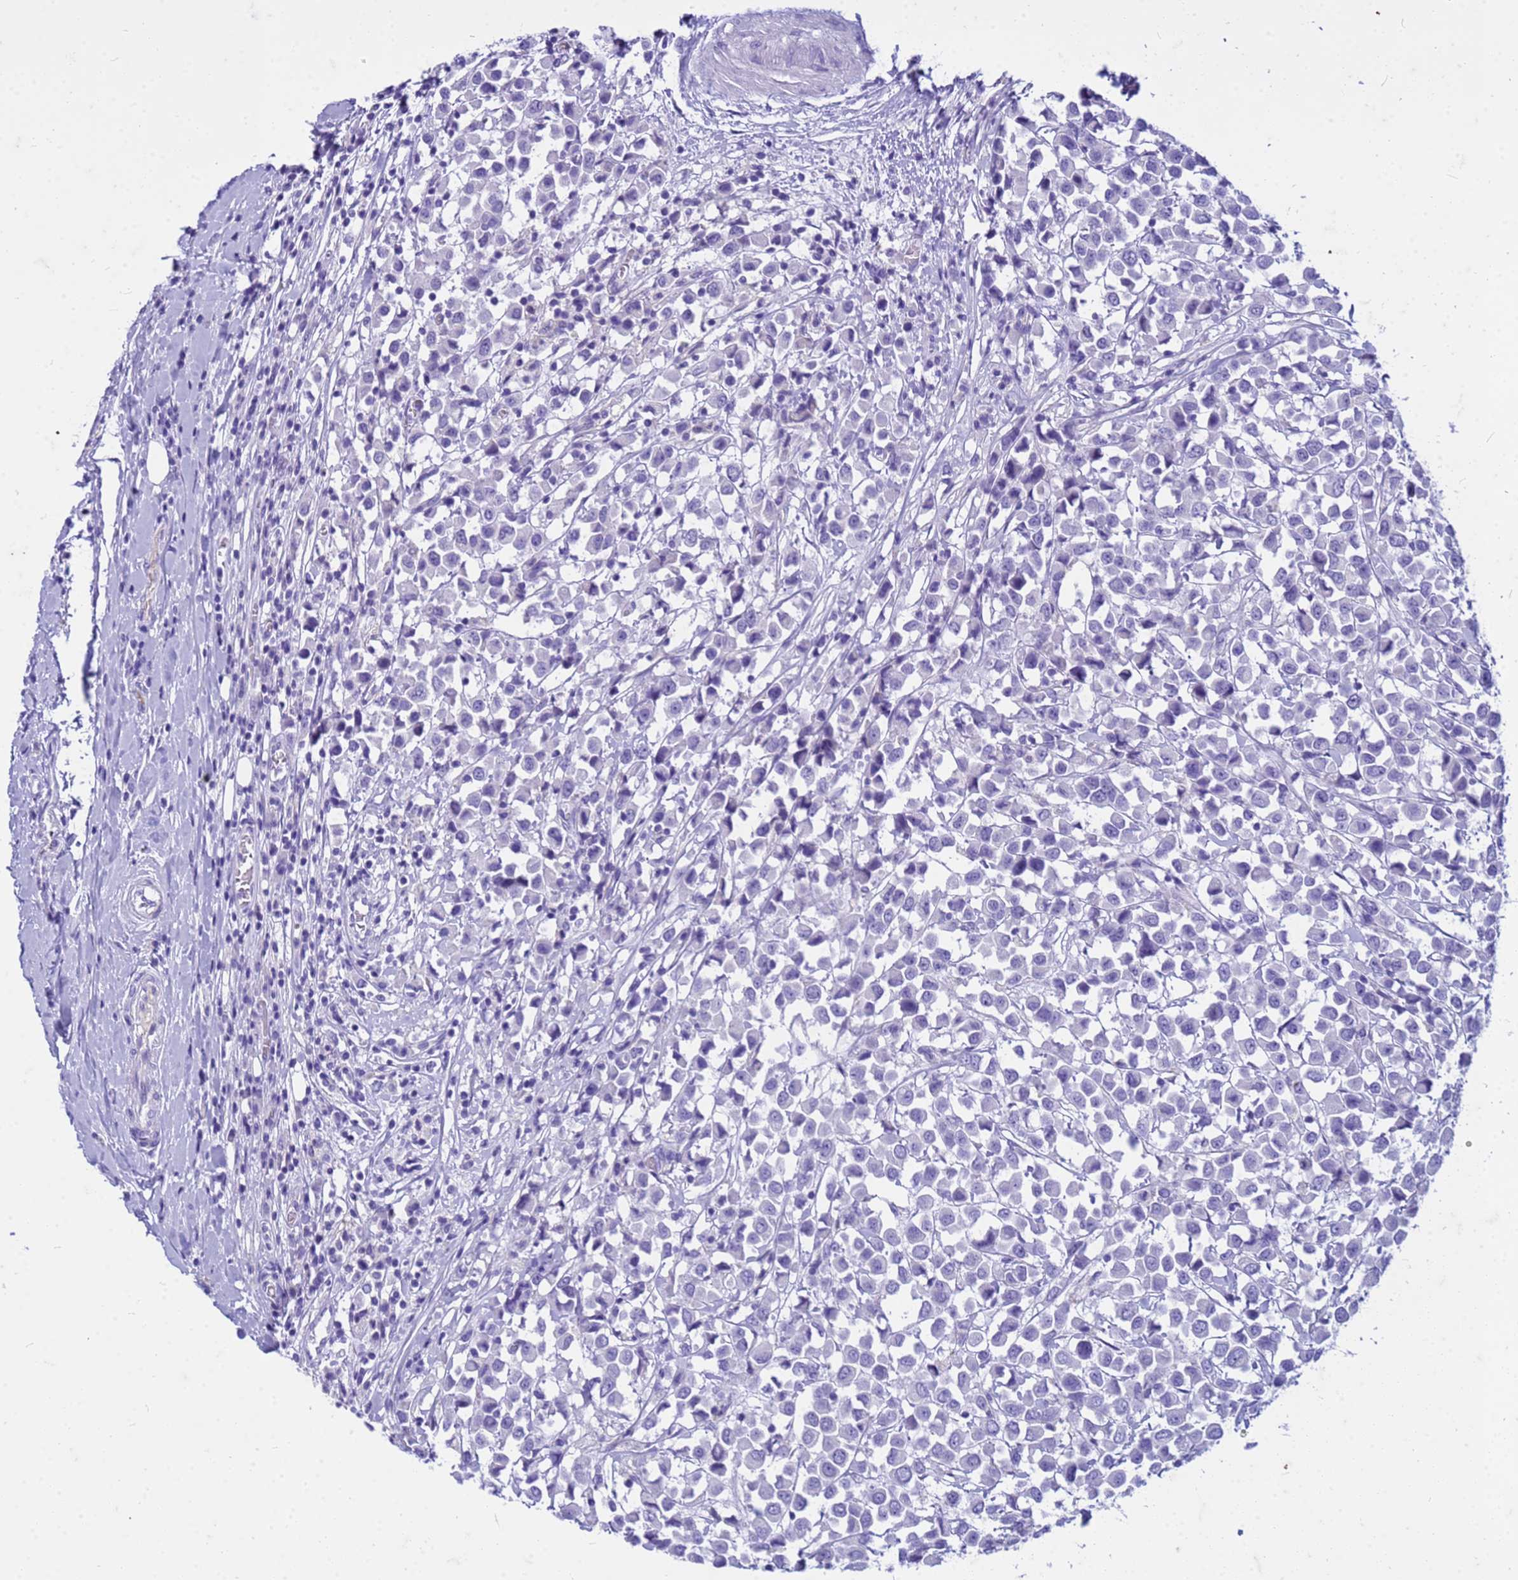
{"staining": {"intensity": "negative", "quantity": "none", "location": "none"}, "tissue": "breast cancer", "cell_type": "Tumor cells", "image_type": "cancer", "snomed": [{"axis": "morphology", "description": "Duct carcinoma"}, {"axis": "topography", "description": "Breast"}], "caption": "A micrograph of human breast cancer is negative for staining in tumor cells.", "gene": "CFAP100", "patient": {"sex": "female", "age": 61}}